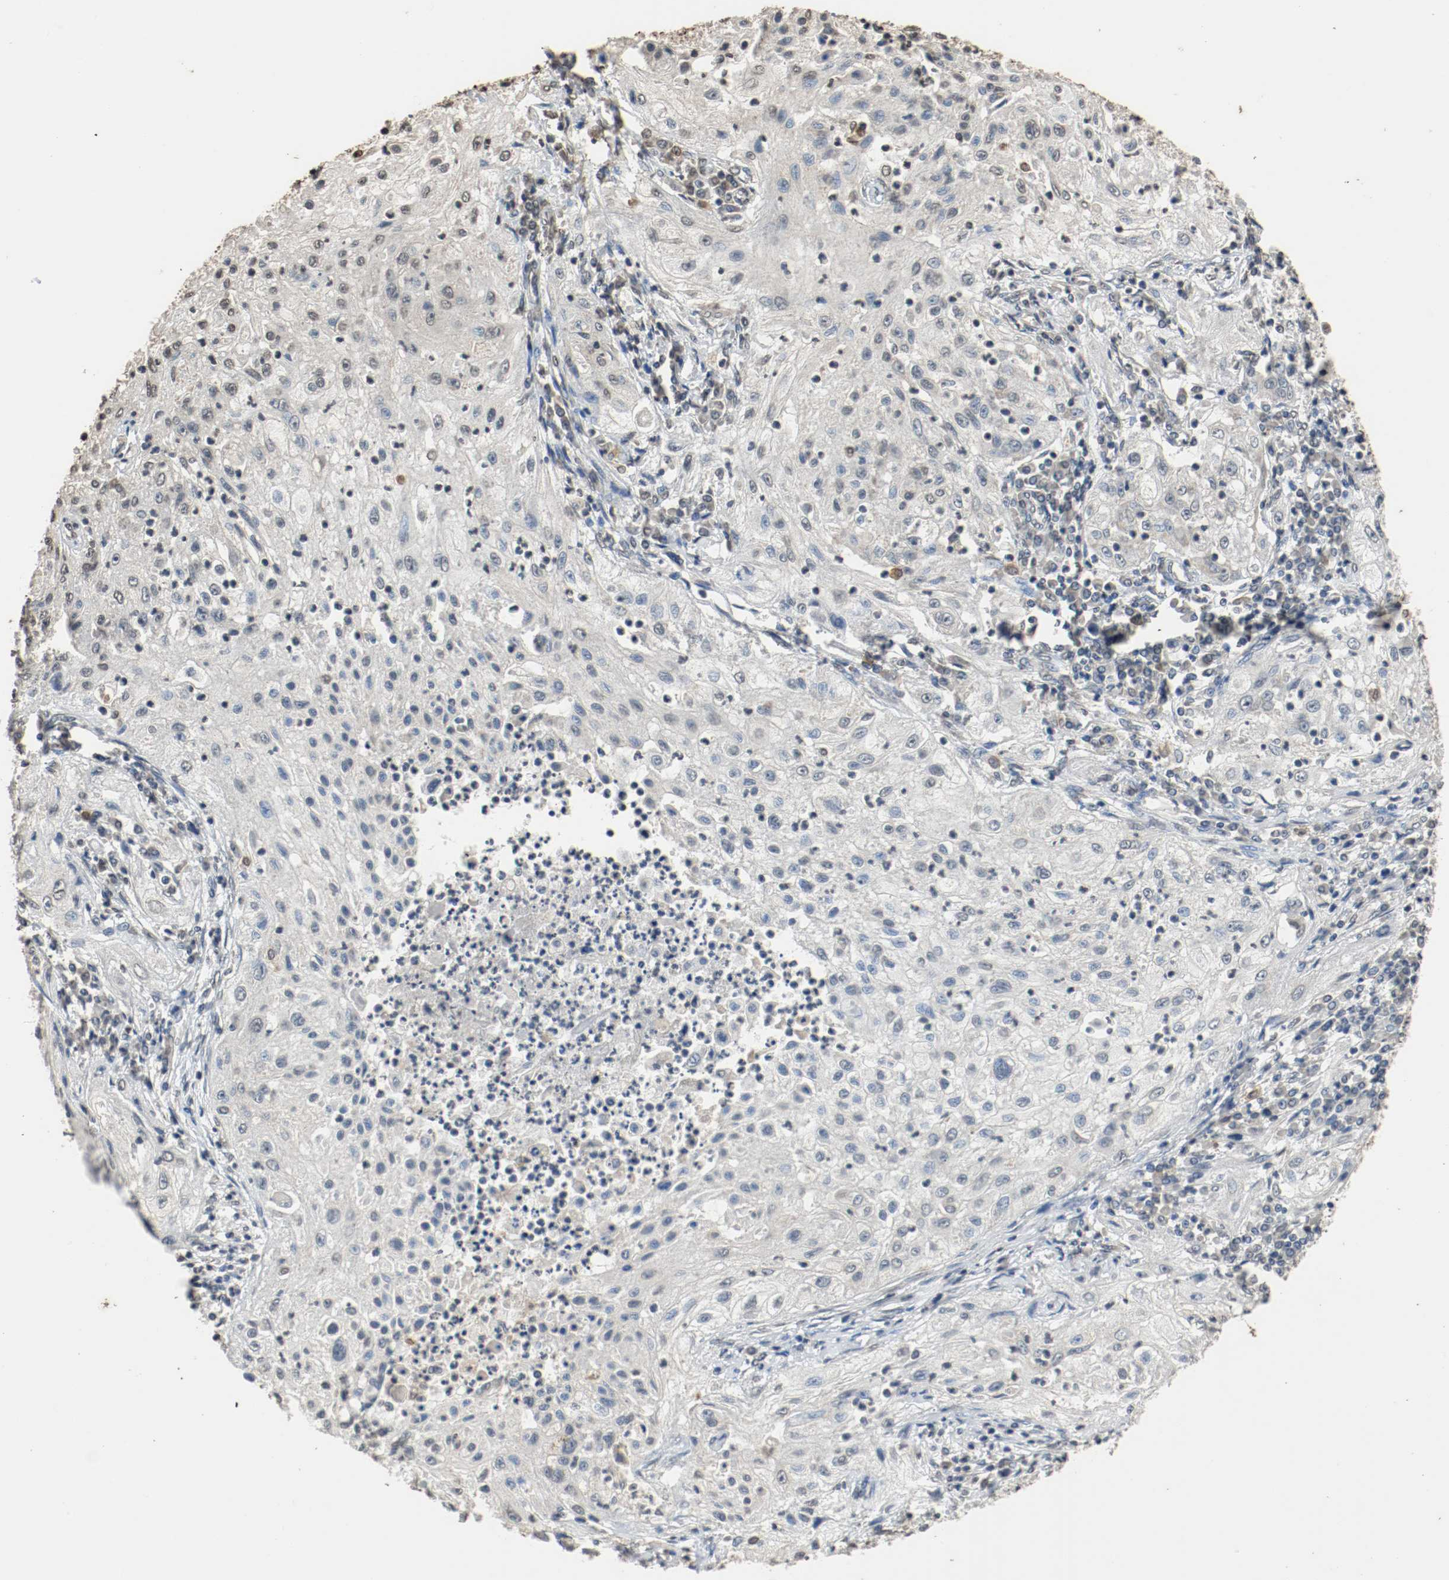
{"staining": {"intensity": "negative", "quantity": "none", "location": "none"}, "tissue": "lung cancer", "cell_type": "Tumor cells", "image_type": "cancer", "snomed": [{"axis": "morphology", "description": "Inflammation, NOS"}, {"axis": "morphology", "description": "Squamous cell carcinoma, NOS"}, {"axis": "topography", "description": "Lymph node"}, {"axis": "topography", "description": "Soft tissue"}, {"axis": "topography", "description": "Lung"}], "caption": "This is an immunohistochemistry (IHC) image of human lung cancer (squamous cell carcinoma). There is no expression in tumor cells.", "gene": "RTN4", "patient": {"sex": "male", "age": 66}}